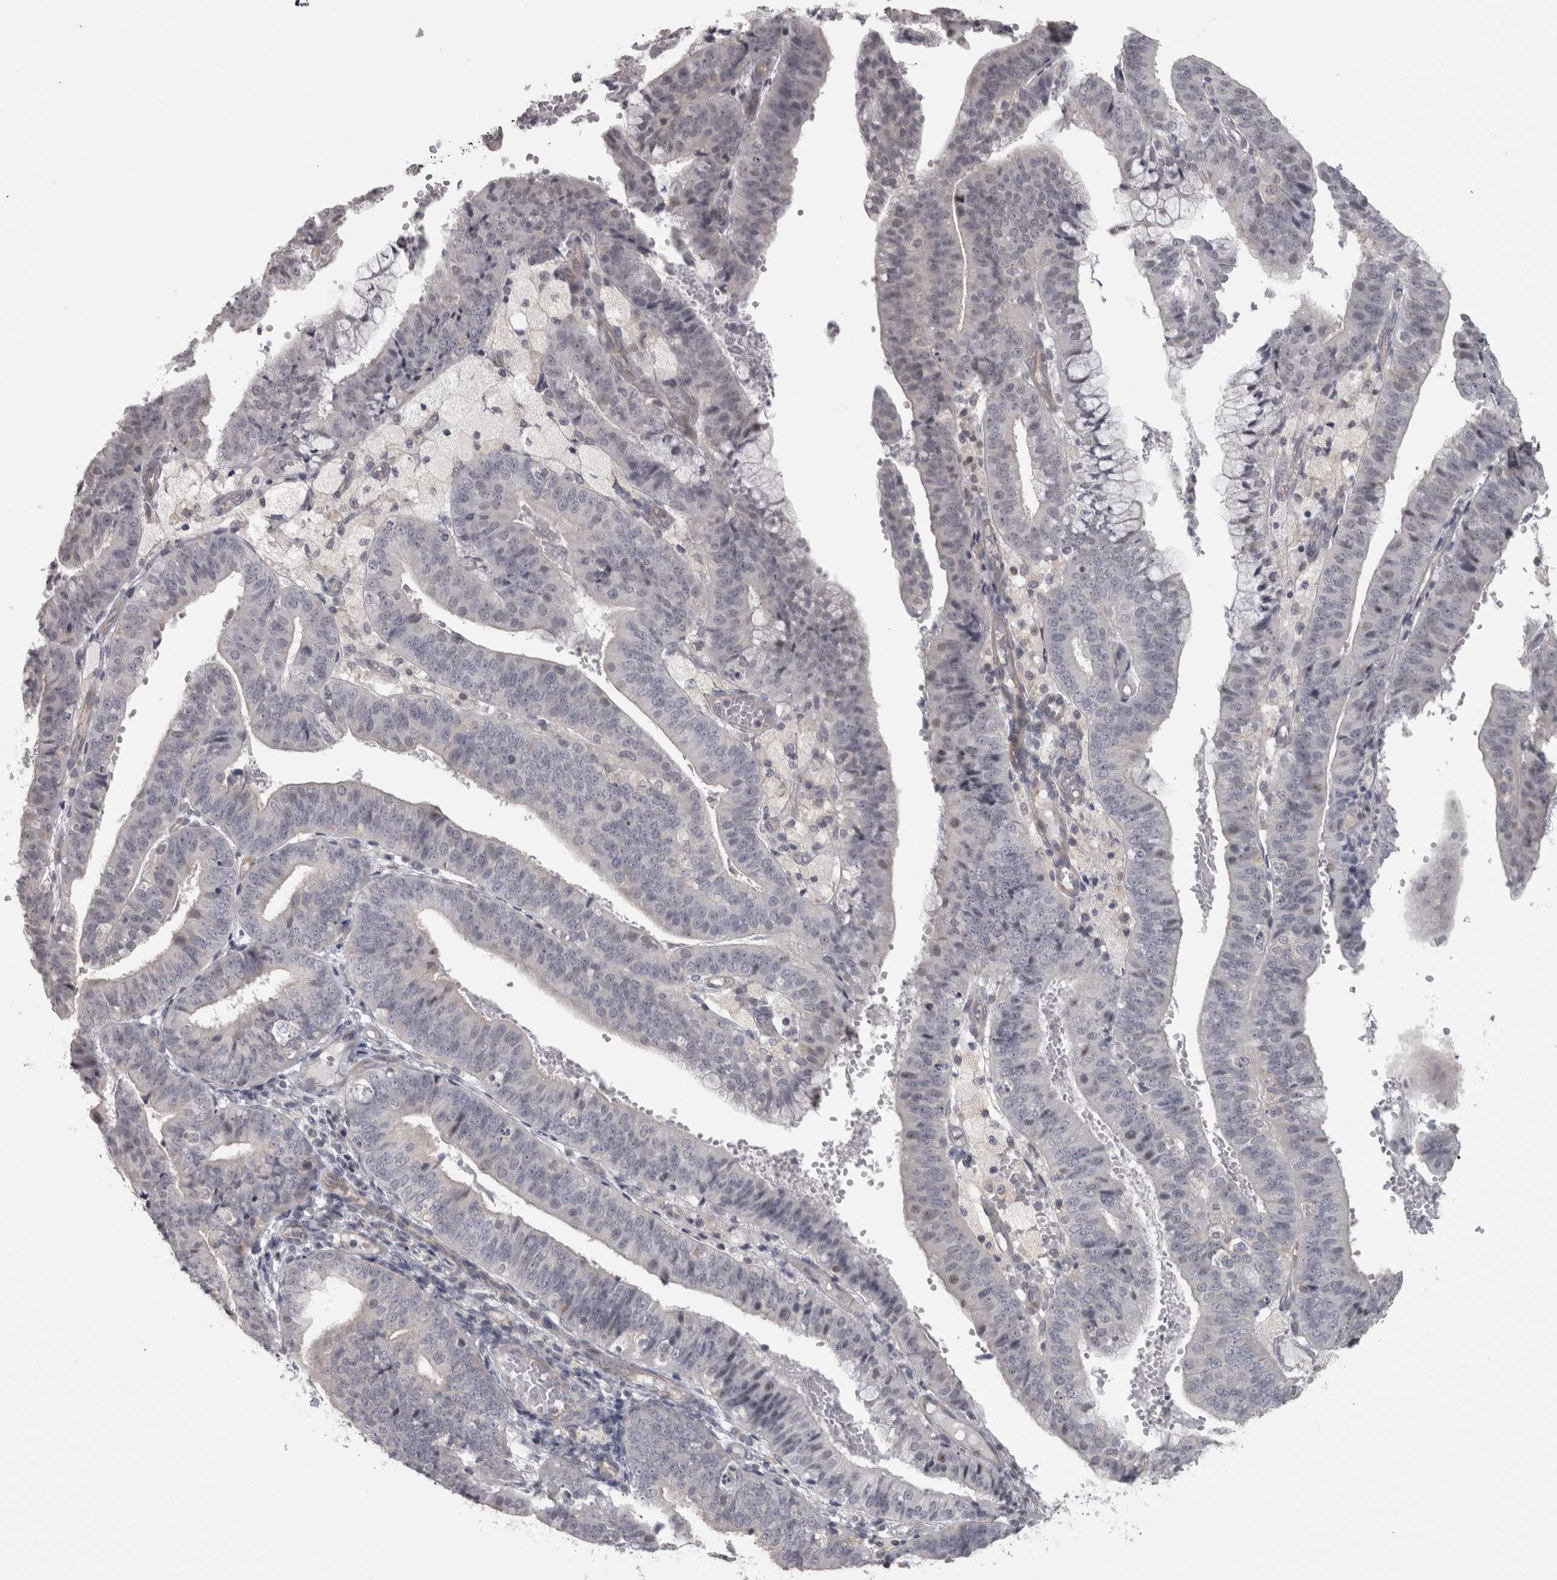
{"staining": {"intensity": "negative", "quantity": "none", "location": "none"}, "tissue": "endometrial cancer", "cell_type": "Tumor cells", "image_type": "cancer", "snomed": [{"axis": "morphology", "description": "Adenocarcinoma, NOS"}, {"axis": "topography", "description": "Endometrium"}], "caption": "The photomicrograph shows no significant positivity in tumor cells of endometrial adenocarcinoma.", "gene": "PPP1R12B", "patient": {"sex": "female", "age": 63}}